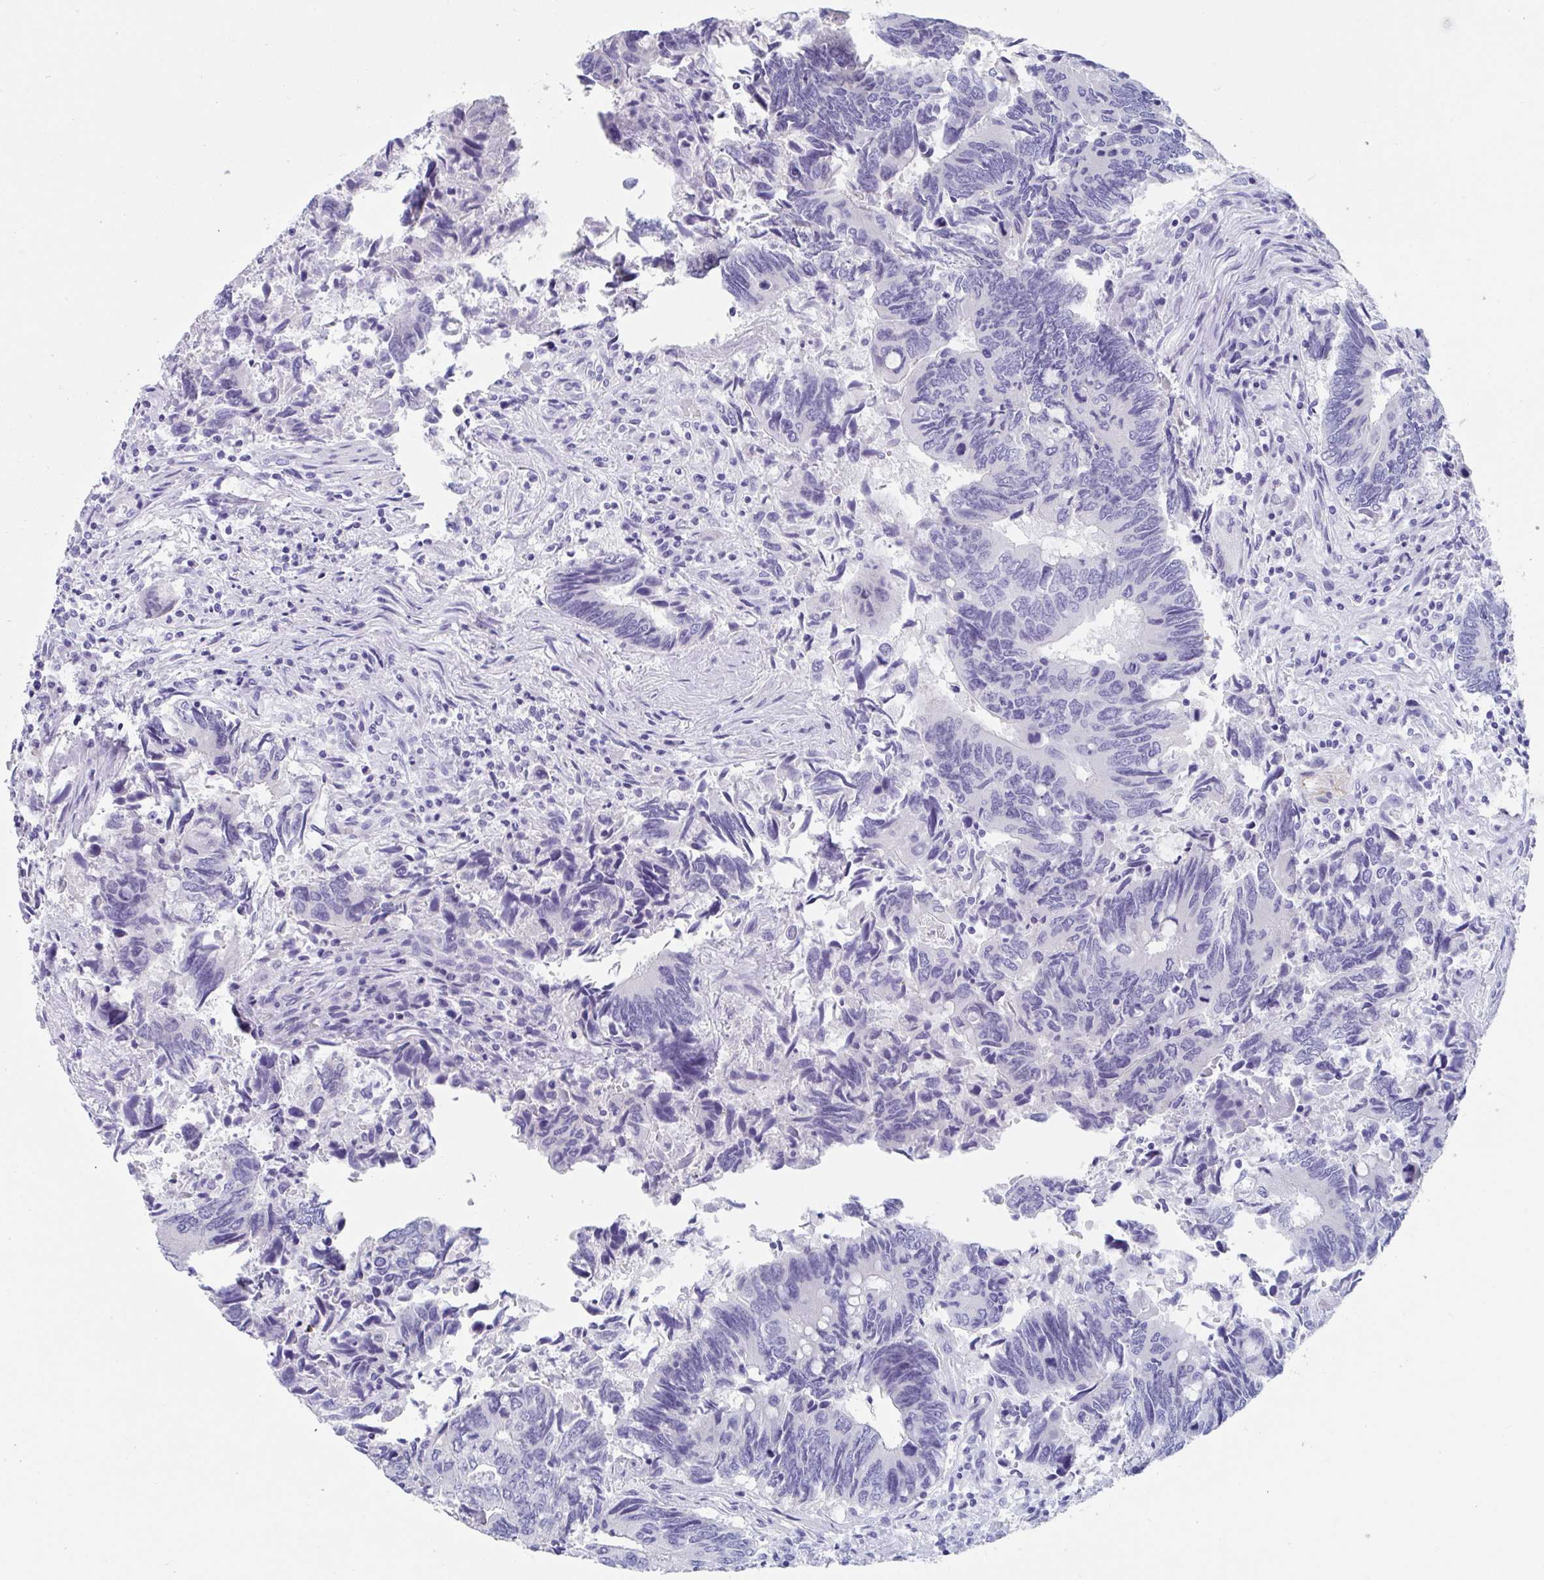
{"staining": {"intensity": "negative", "quantity": "none", "location": "none"}, "tissue": "colorectal cancer", "cell_type": "Tumor cells", "image_type": "cancer", "snomed": [{"axis": "morphology", "description": "Adenocarcinoma, NOS"}, {"axis": "topography", "description": "Colon"}], "caption": "This photomicrograph is of colorectal cancer stained with immunohistochemistry (IHC) to label a protein in brown with the nuclei are counter-stained blue. There is no positivity in tumor cells.", "gene": "ZPBP", "patient": {"sex": "male", "age": 87}}